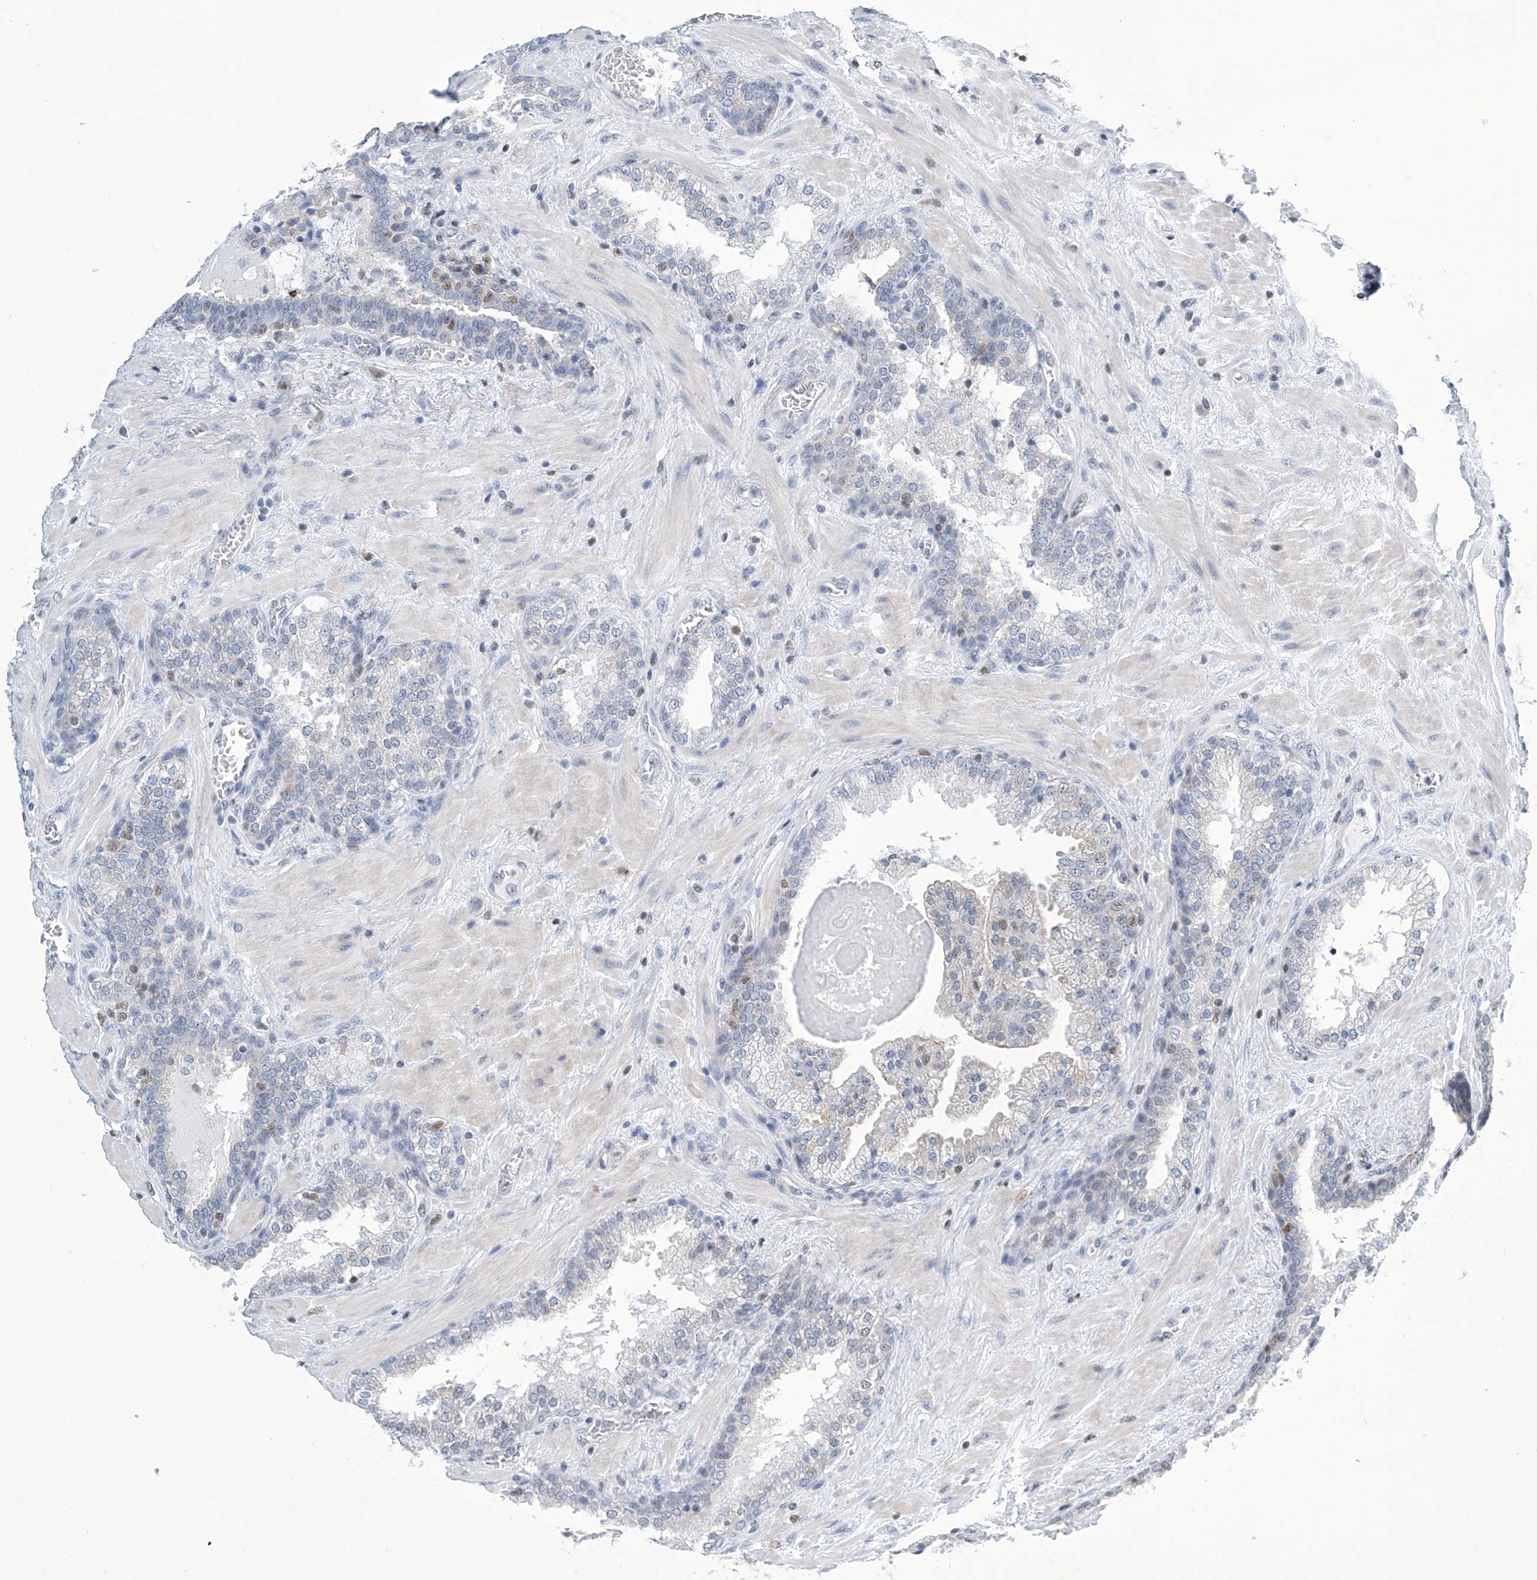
{"staining": {"intensity": "weak", "quantity": "<25%", "location": "cytoplasmic/membranous"}, "tissue": "prostate cancer", "cell_type": "Tumor cells", "image_type": "cancer", "snomed": [{"axis": "morphology", "description": "Adenocarcinoma, Low grade"}, {"axis": "topography", "description": "Prostate"}], "caption": "High magnification brightfield microscopy of prostate cancer stained with DAB (3,3'-diaminobenzidine) (brown) and counterstained with hematoxylin (blue): tumor cells show no significant expression.", "gene": "SREBF2", "patient": {"sex": "male", "age": 67}}